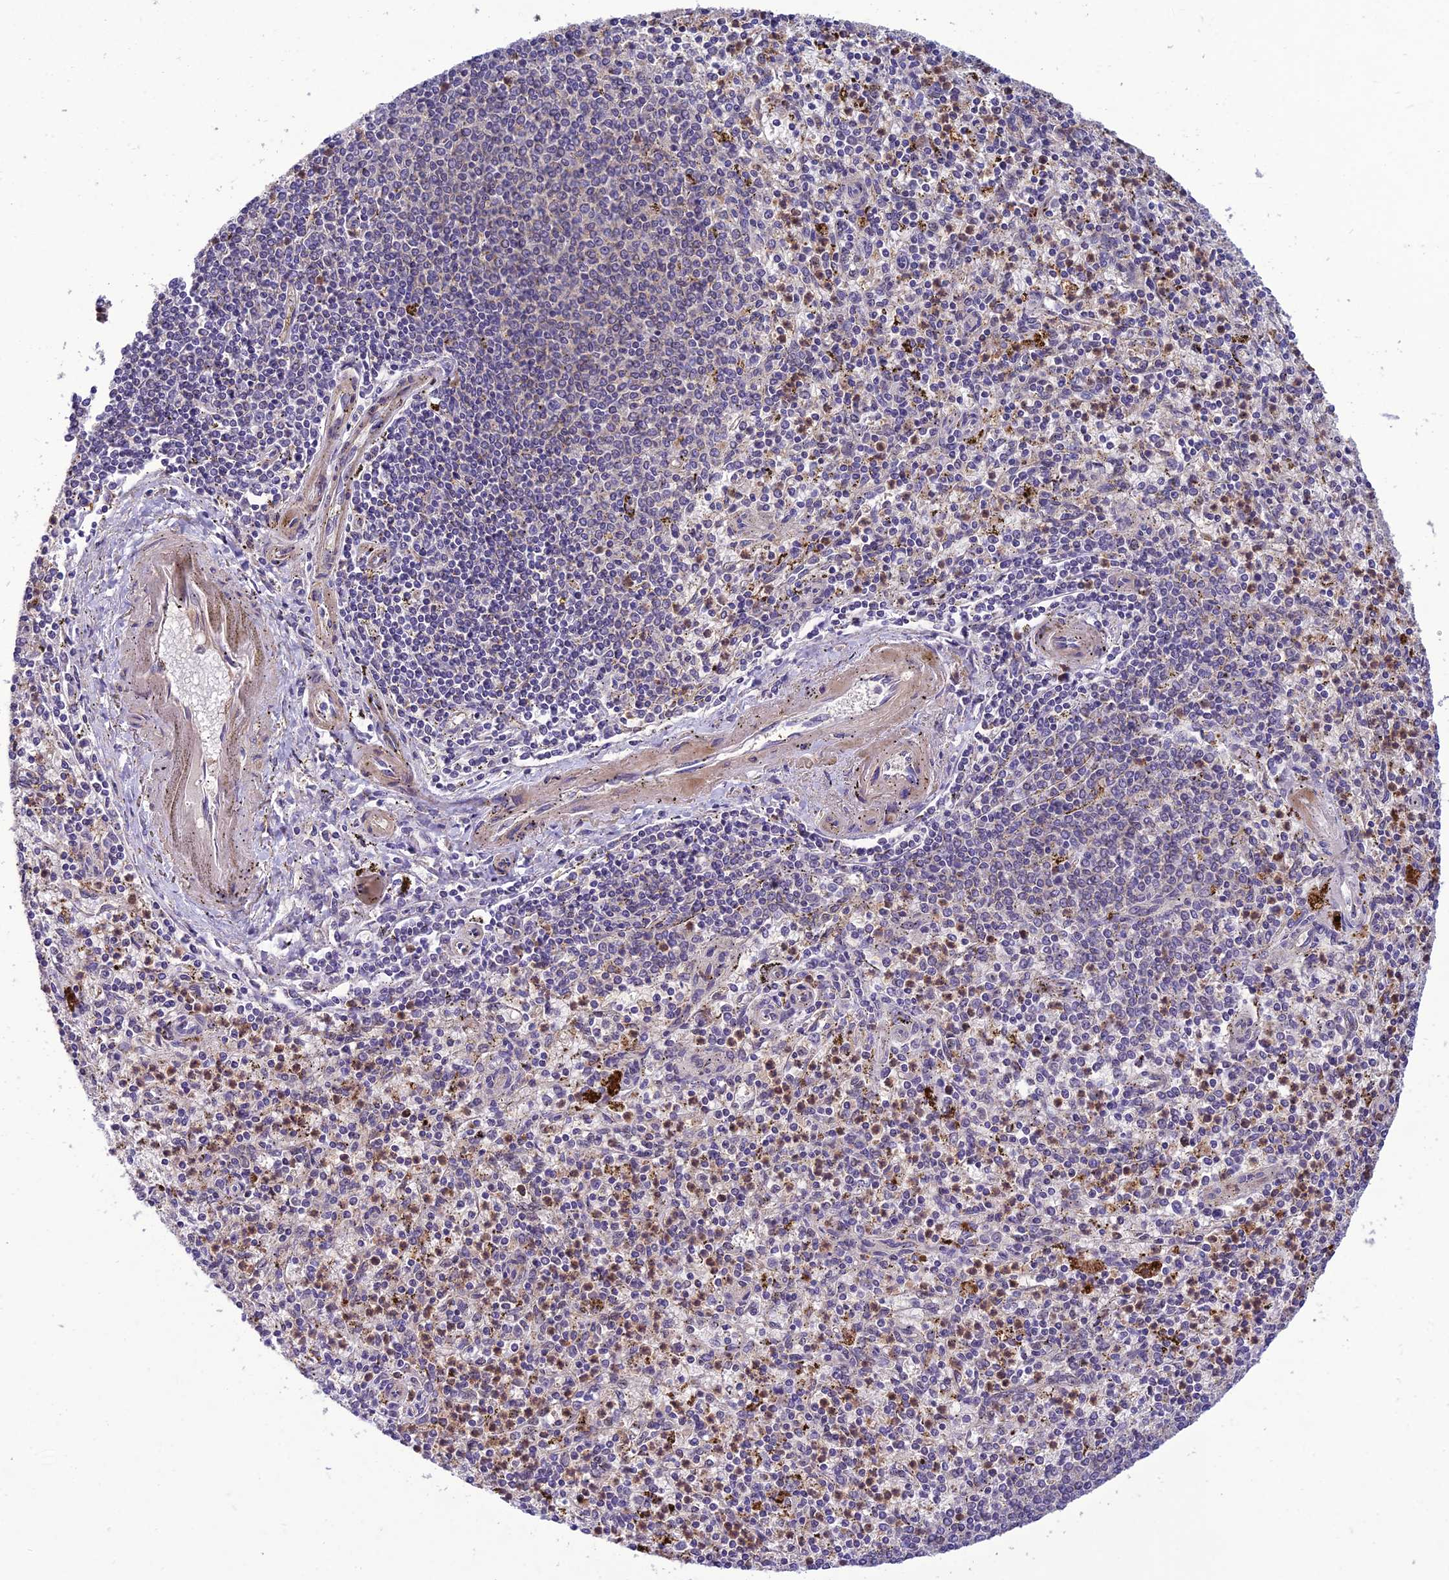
{"staining": {"intensity": "moderate", "quantity": ">75%", "location": "cytoplasmic/membranous"}, "tissue": "spleen", "cell_type": "Cells in red pulp", "image_type": "normal", "snomed": [{"axis": "morphology", "description": "Normal tissue, NOS"}, {"axis": "topography", "description": "Spleen"}], "caption": "The immunohistochemical stain labels moderate cytoplasmic/membranous staining in cells in red pulp of normal spleen. (Stains: DAB (3,3'-diaminobenzidine) in brown, nuclei in blue, Microscopy: brightfield microscopy at high magnification).", "gene": "IRAK3", "patient": {"sex": "male", "age": 72}}